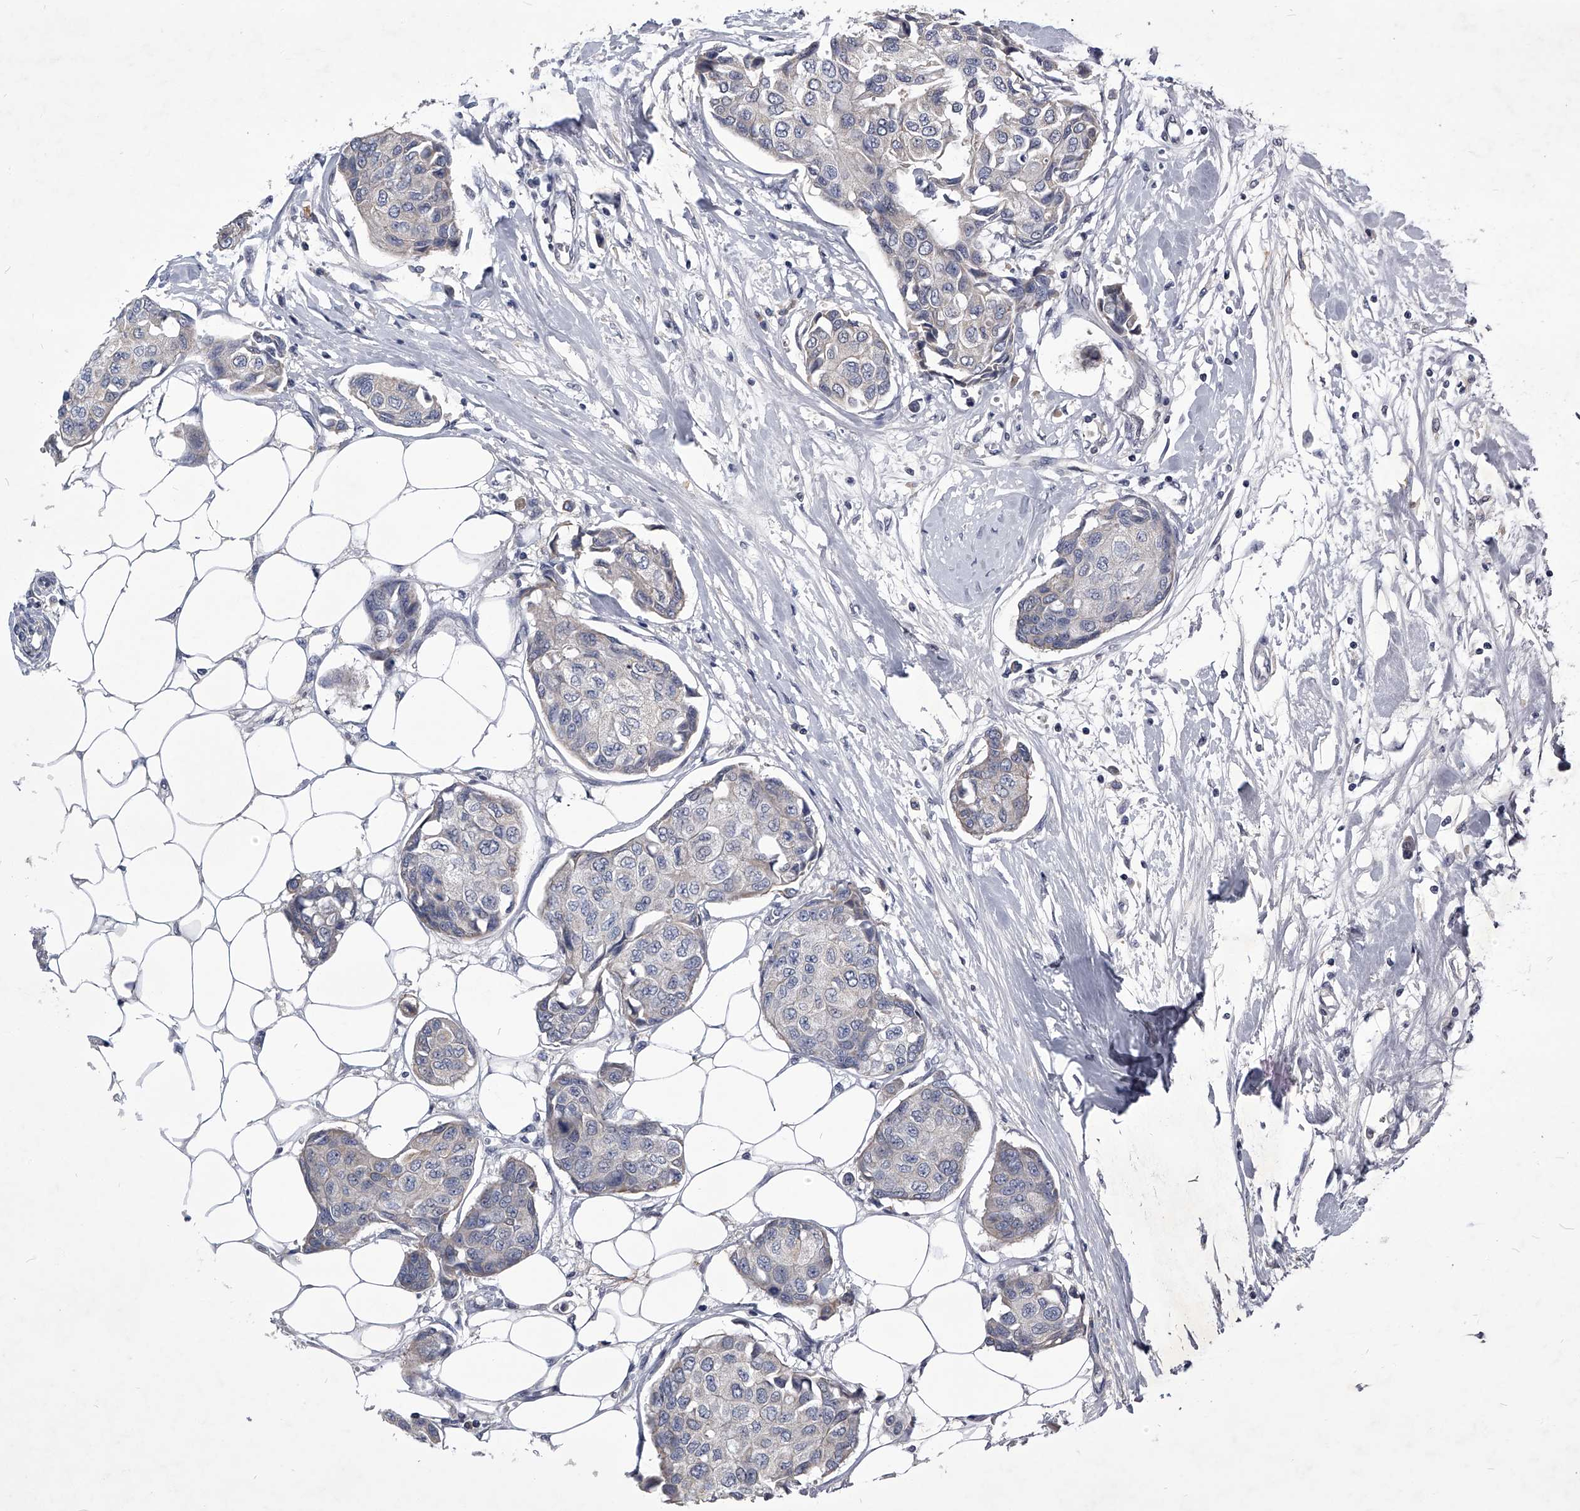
{"staining": {"intensity": "negative", "quantity": "none", "location": "none"}, "tissue": "breast cancer", "cell_type": "Tumor cells", "image_type": "cancer", "snomed": [{"axis": "morphology", "description": "Duct carcinoma"}, {"axis": "topography", "description": "Breast"}], "caption": "Immunohistochemical staining of infiltrating ductal carcinoma (breast) displays no significant positivity in tumor cells.", "gene": "ZNF76", "patient": {"sex": "female", "age": 80}}